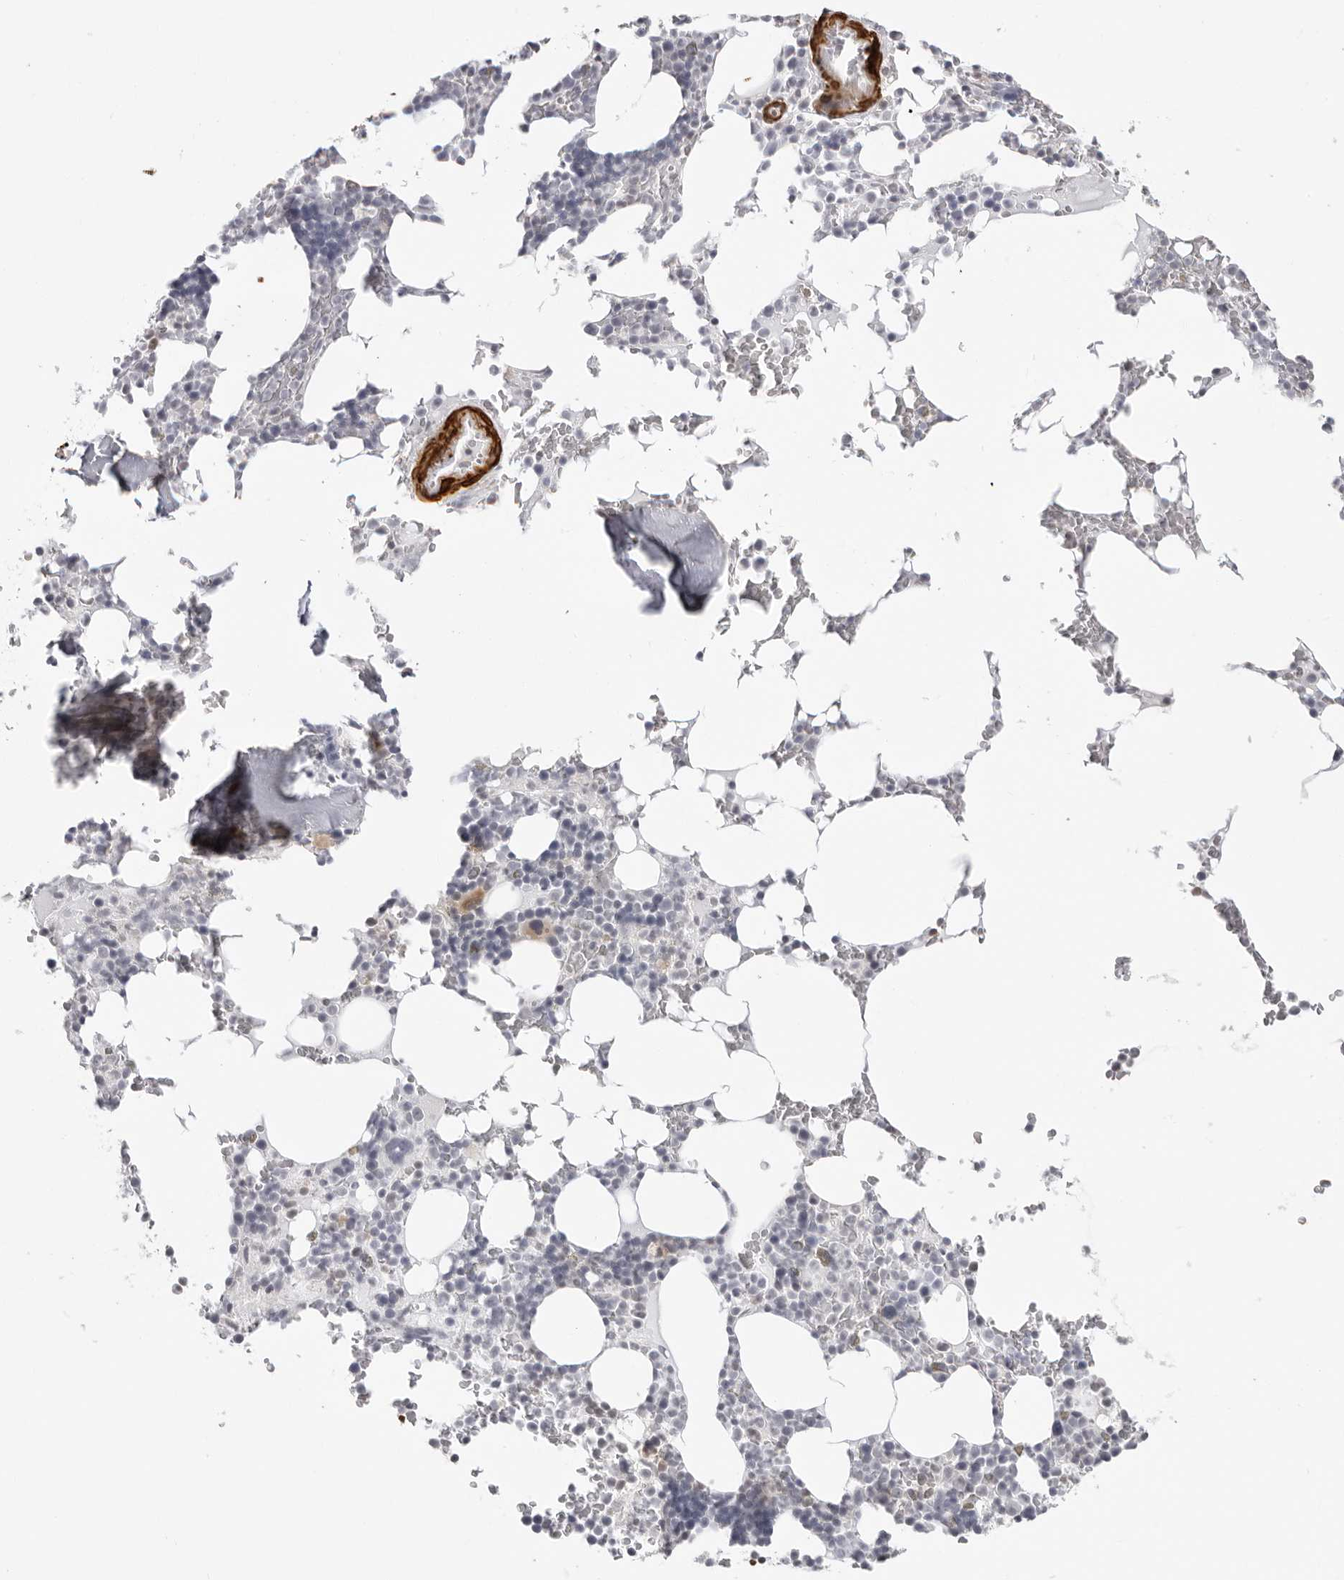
{"staining": {"intensity": "strong", "quantity": "<25%", "location": "cytoplasmic/membranous"}, "tissue": "bone marrow", "cell_type": "Hematopoietic cells", "image_type": "normal", "snomed": [{"axis": "morphology", "description": "Normal tissue, NOS"}, {"axis": "topography", "description": "Bone marrow"}], "caption": "Immunohistochemical staining of unremarkable bone marrow demonstrates <25% levels of strong cytoplasmic/membranous protein expression in about <25% of hematopoietic cells. Immunohistochemistry stains the protein in brown and the nuclei are stained blue.", "gene": "UNK", "patient": {"sex": "male", "age": 58}}